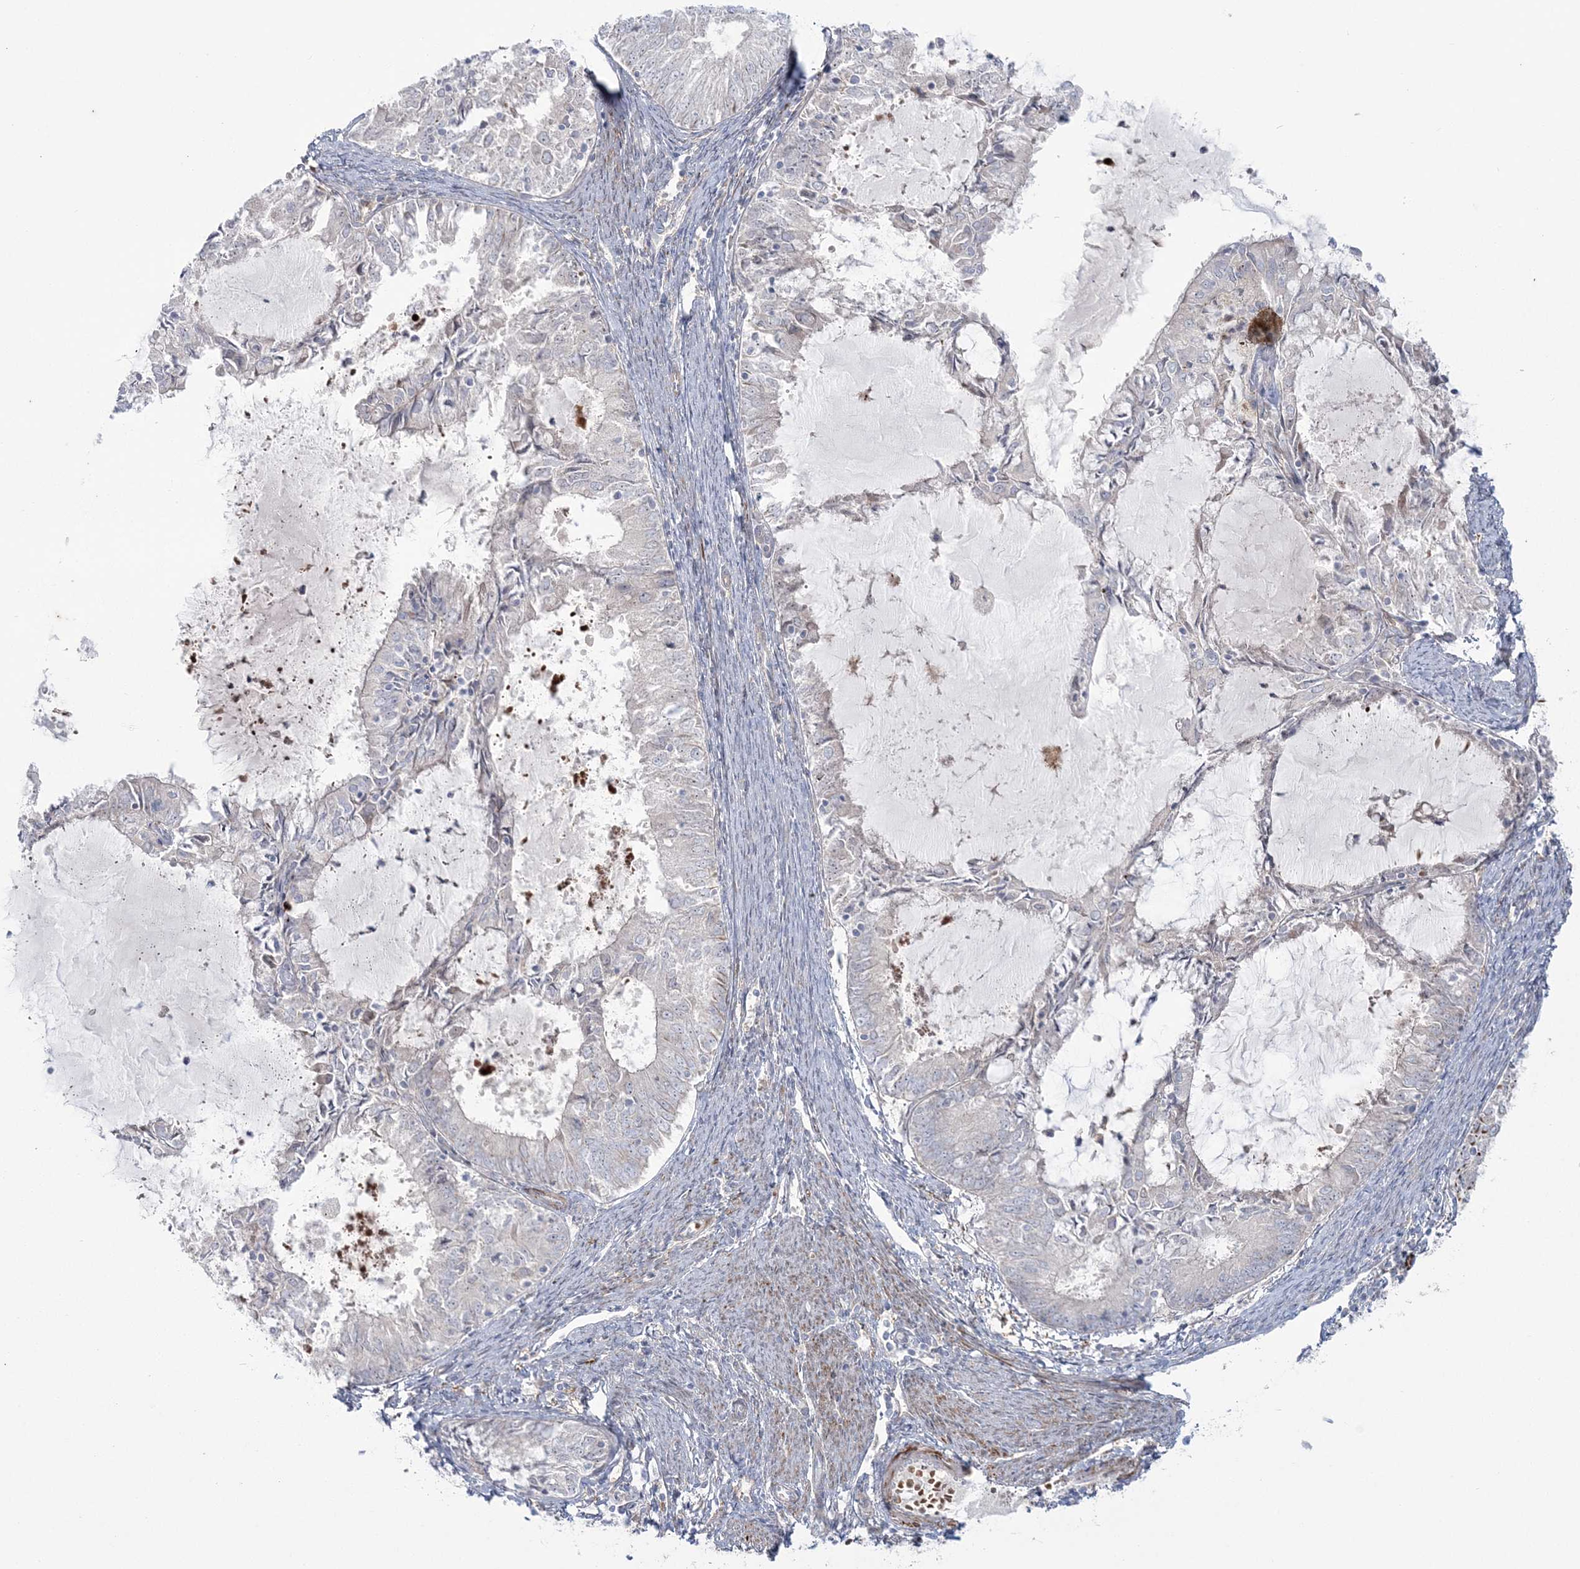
{"staining": {"intensity": "negative", "quantity": "none", "location": "none"}, "tissue": "endometrial cancer", "cell_type": "Tumor cells", "image_type": "cancer", "snomed": [{"axis": "morphology", "description": "Adenocarcinoma, NOS"}, {"axis": "topography", "description": "Endometrium"}], "caption": "Tumor cells are negative for protein expression in human adenocarcinoma (endometrial). (DAB IHC with hematoxylin counter stain).", "gene": "NUDT9", "patient": {"sex": "female", "age": 57}}